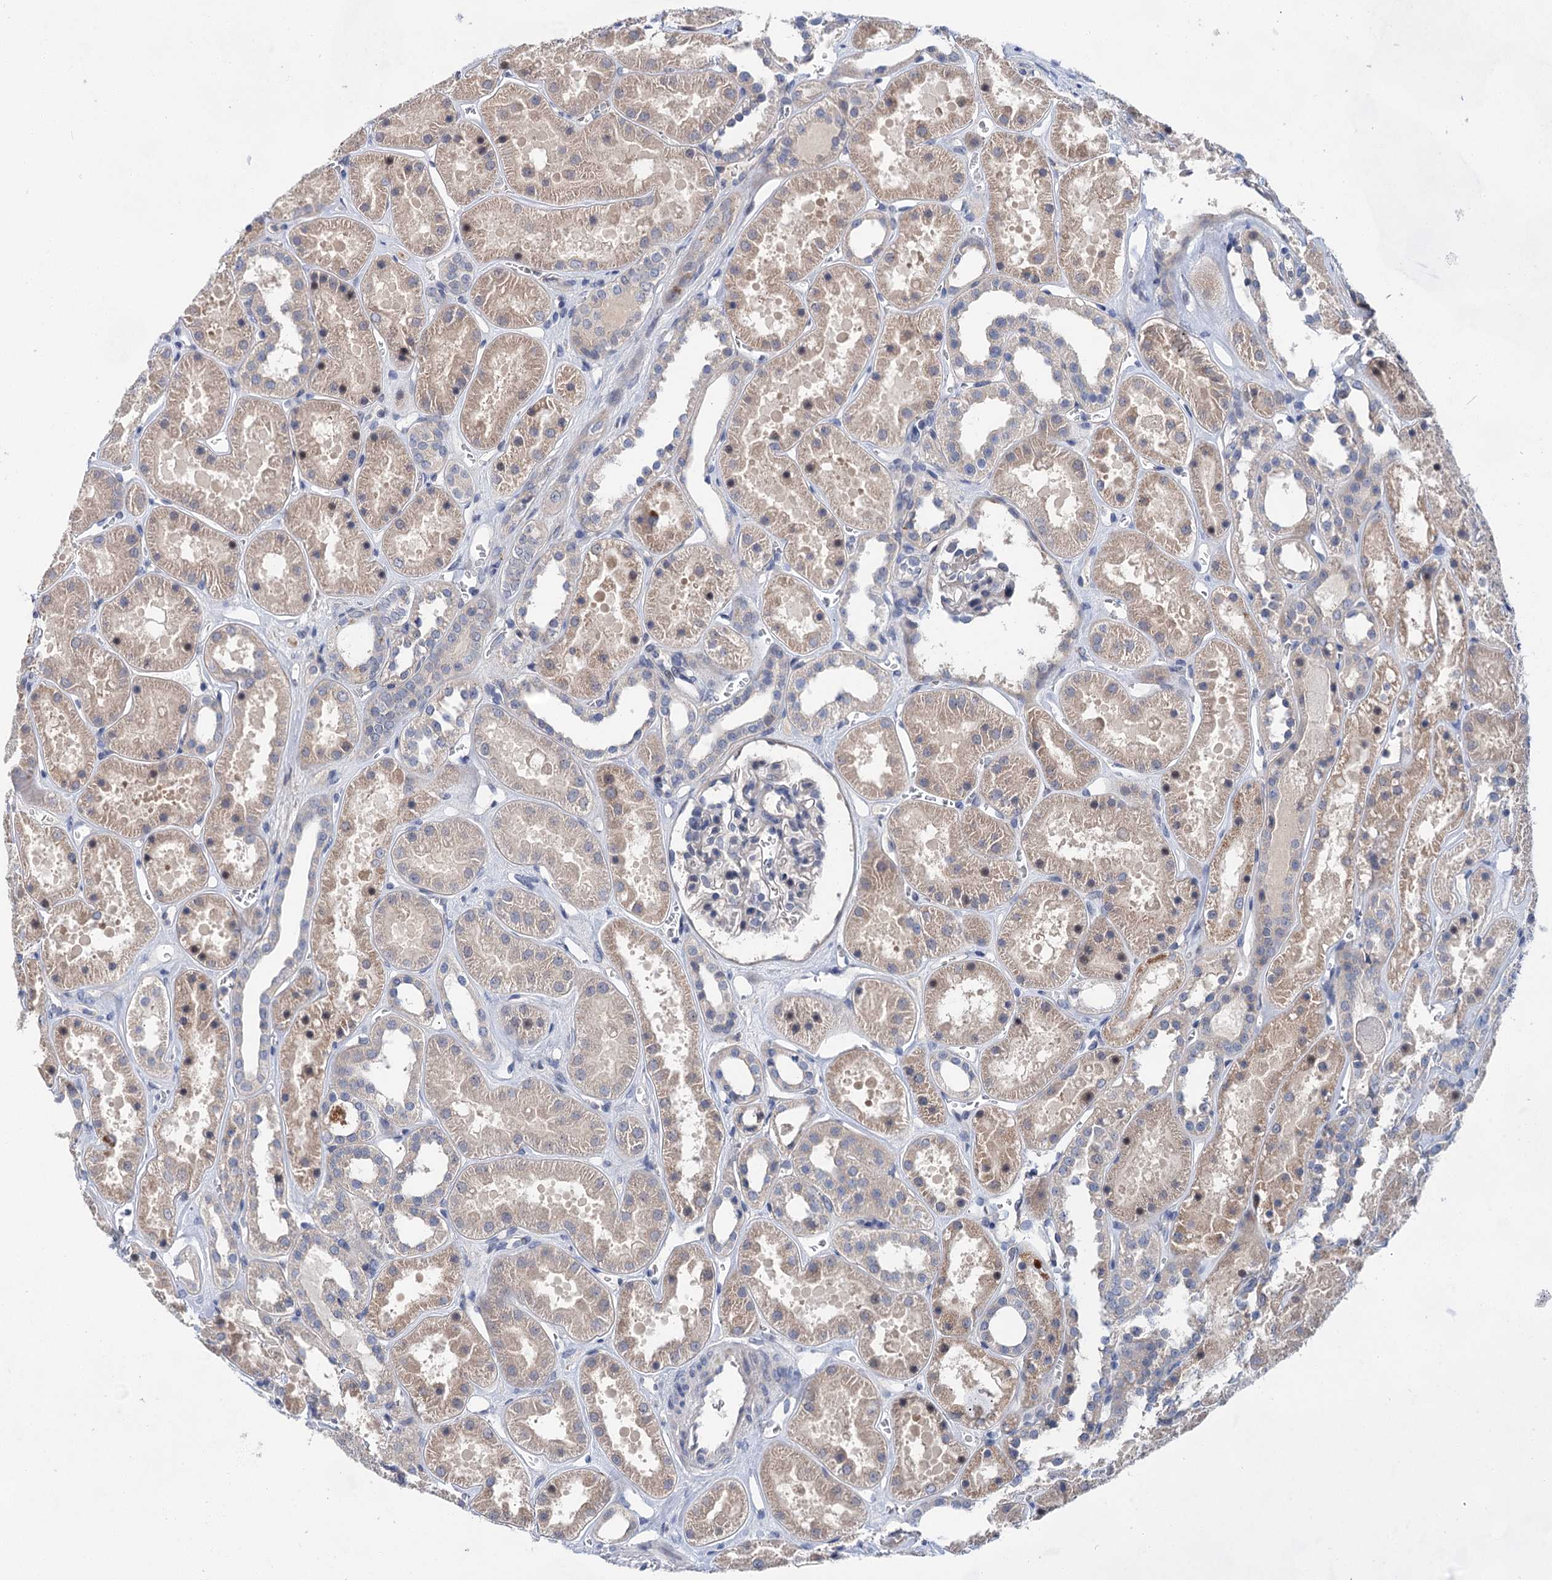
{"staining": {"intensity": "negative", "quantity": "none", "location": "none"}, "tissue": "kidney", "cell_type": "Cells in glomeruli", "image_type": "normal", "snomed": [{"axis": "morphology", "description": "Normal tissue, NOS"}, {"axis": "topography", "description": "Kidney"}], "caption": "A high-resolution histopathology image shows IHC staining of normal kidney, which demonstrates no significant positivity in cells in glomeruli.", "gene": "MORN3", "patient": {"sex": "female", "age": 41}}